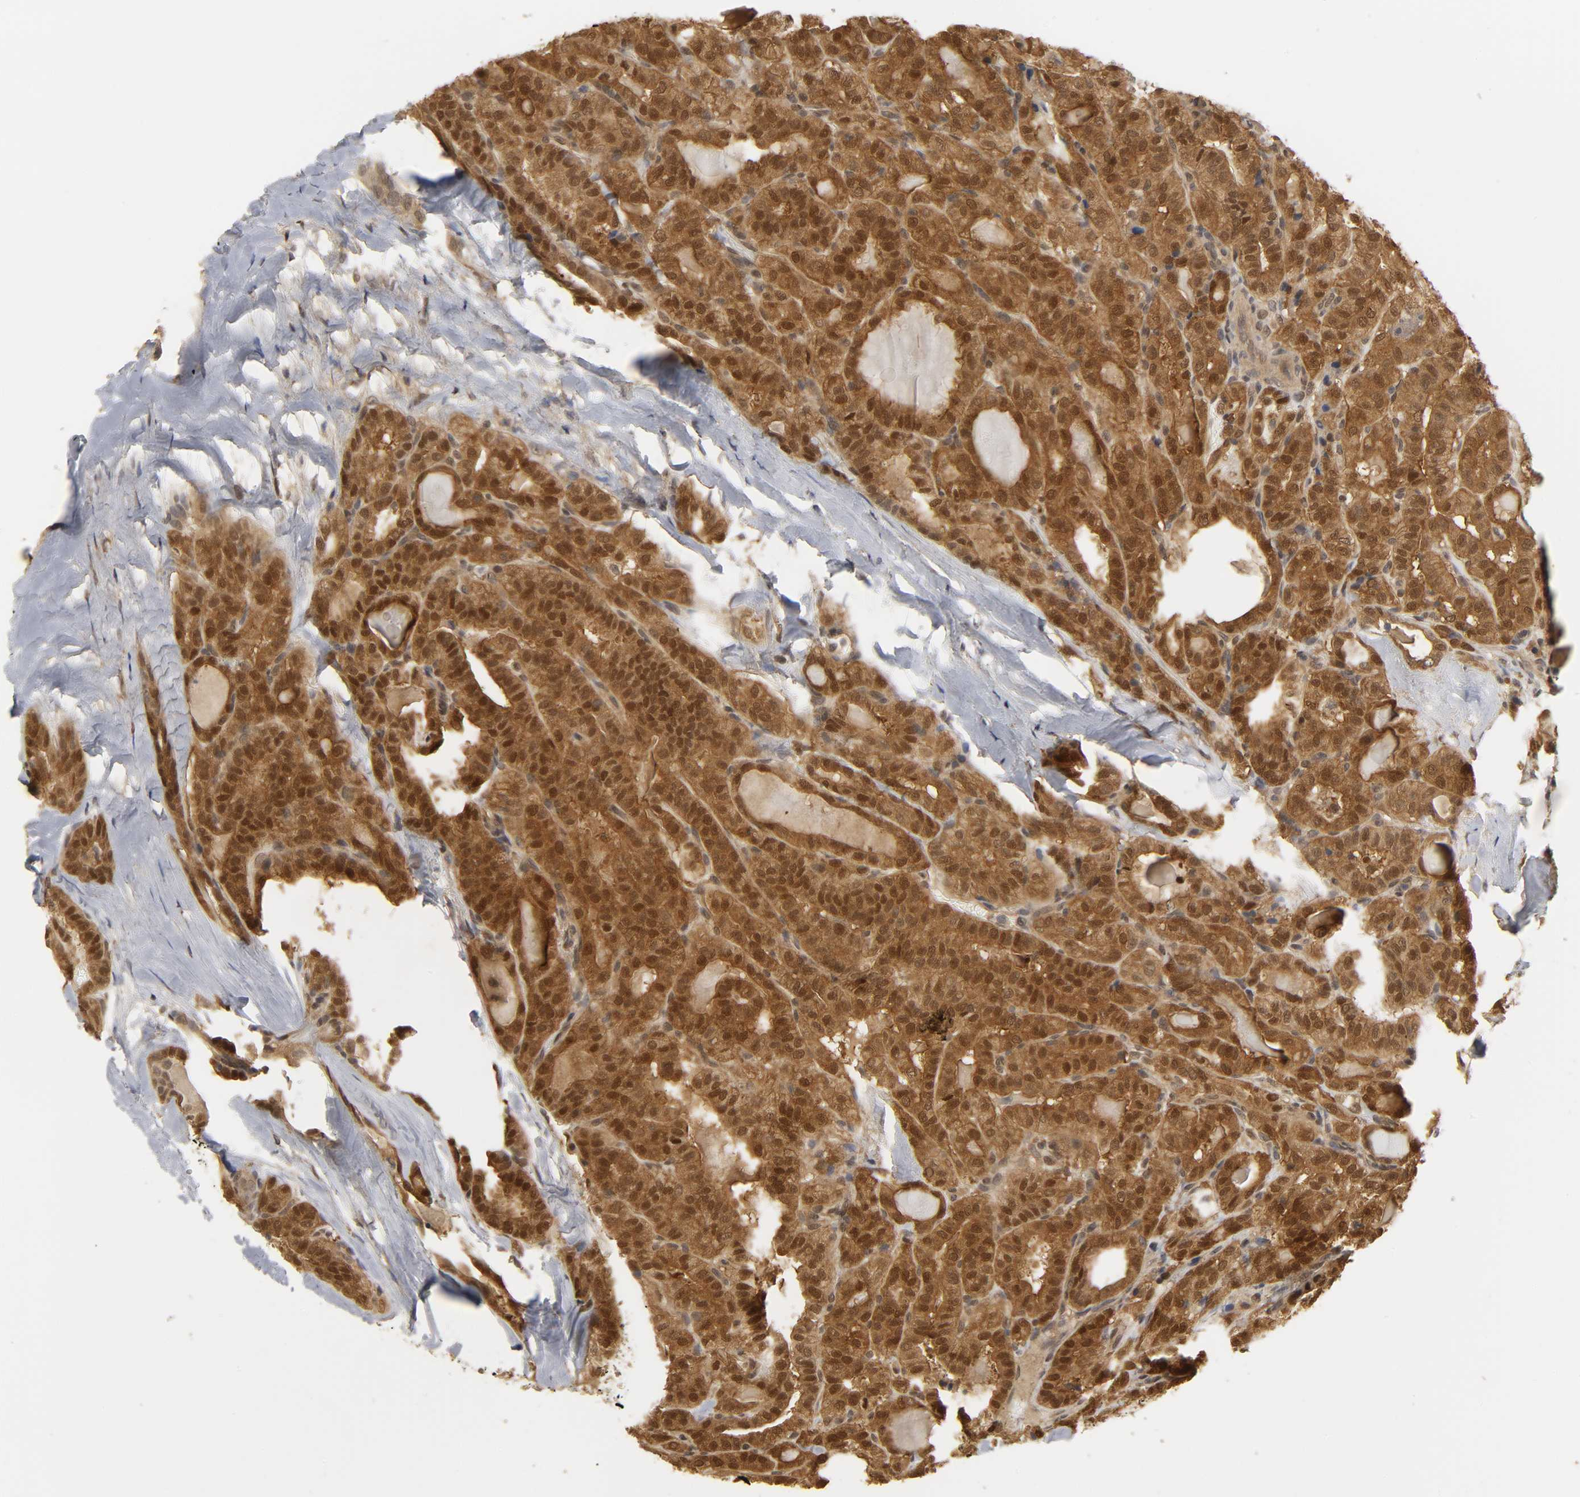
{"staining": {"intensity": "strong", "quantity": ">75%", "location": "cytoplasmic/membranous,nuclear"}, "tissue": "thyroid cancer", "cell_type": "Tumor cells", "image_type": "cancer", "snomed": [{"axis": "morphology", "description": "Papillary adenocarcinoma, NOS"}, {"axis": "topography", "description": "Thyroid gland"}], "caption": "Brown immunohistochemical staining in thyroid papillary adenocarcinoma displays strong cytoplasmic/membranous and nuclear expression in approximately >75% of tumor cells.", "gene": "PARK7", "patient": {"sex": "male", "age": 77}}